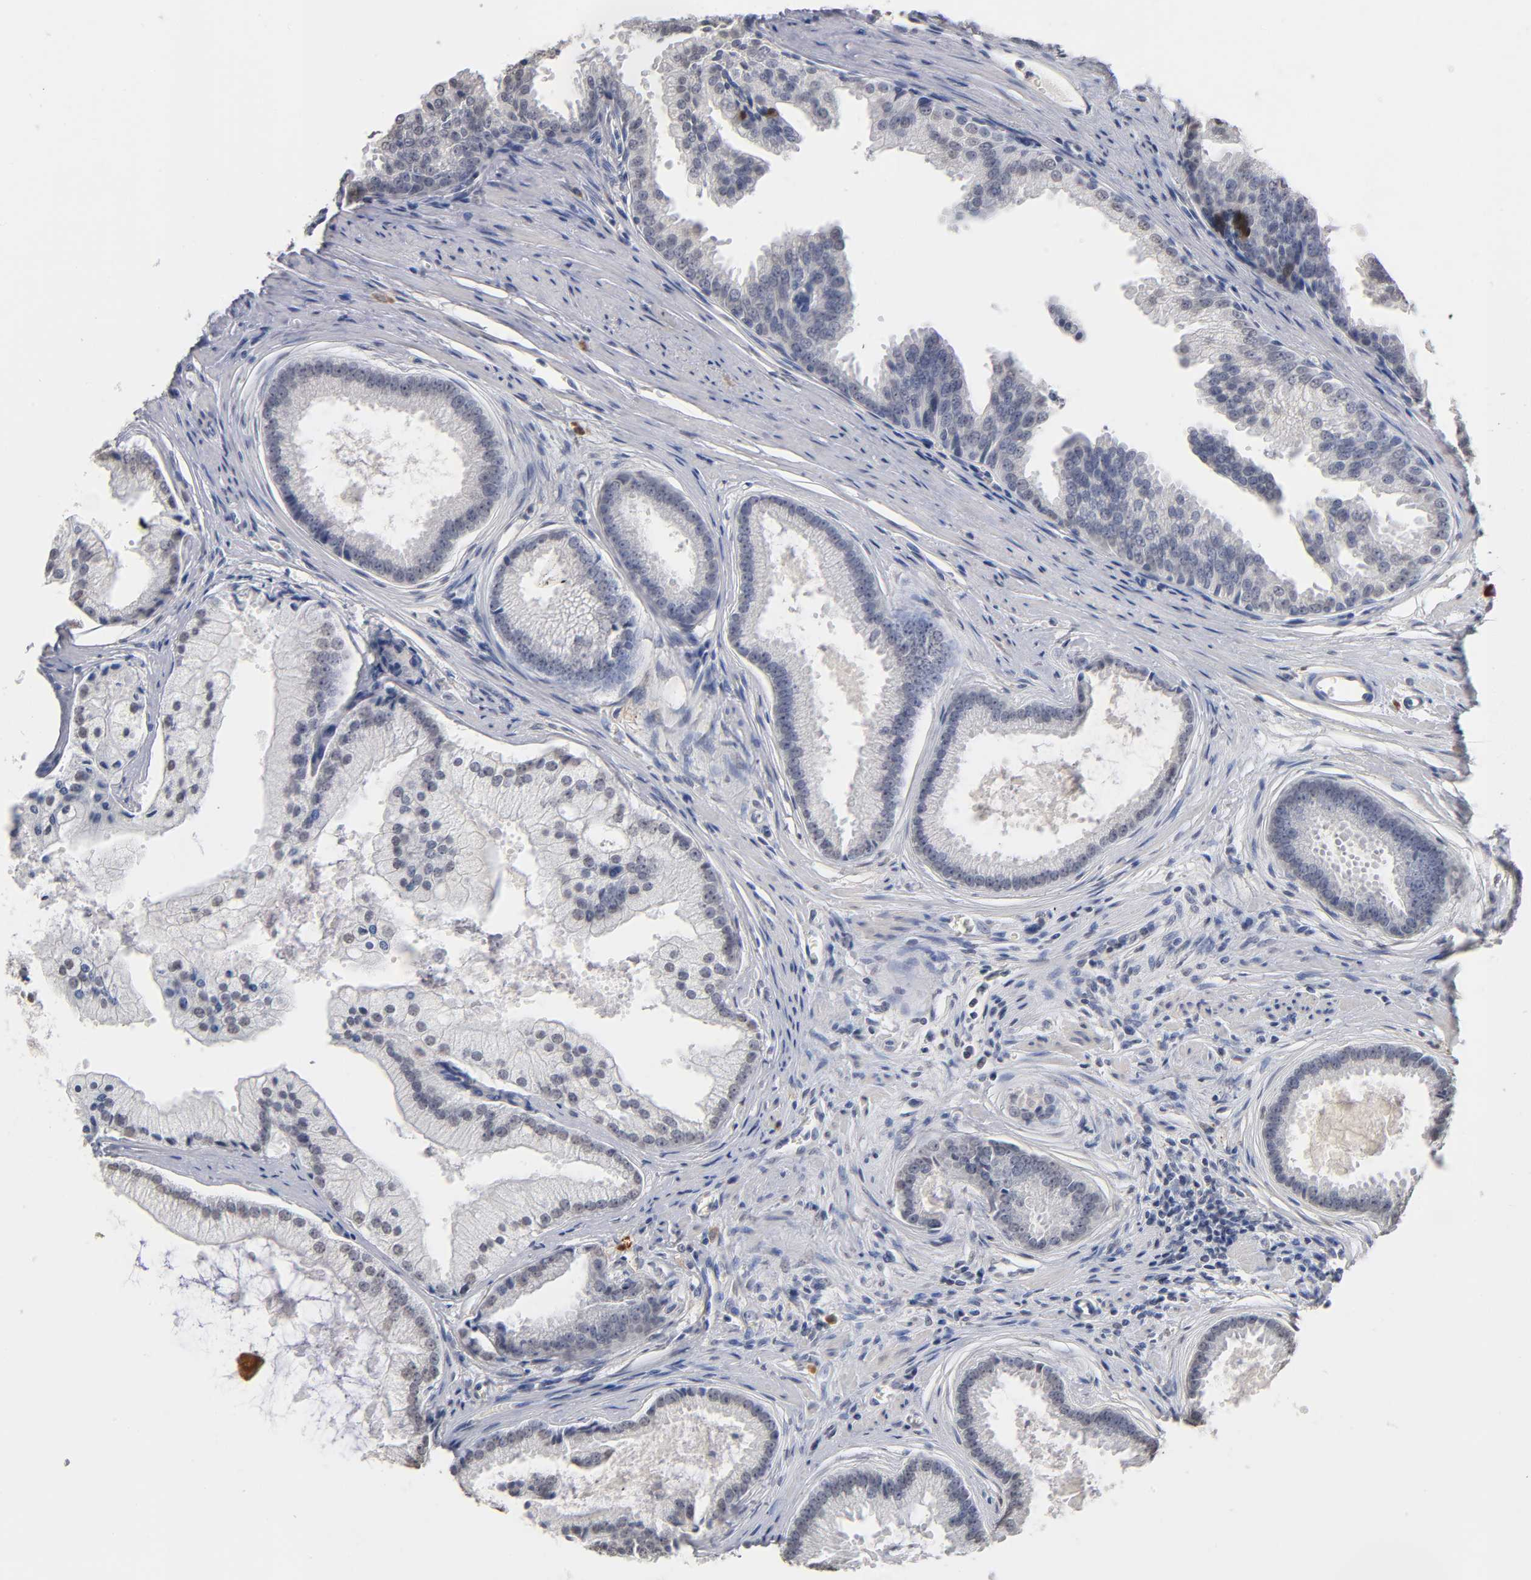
{"staining": {"intensity": "weak", "quantity": "<25%", "location": "nuclear"}, "tissue": "prostate cancer", "cell_type": "Tumor cells", "image_type": "cancer", "snomed": [{"axis": "morphology", "description": "Adenocarcinoma, High grade"}, {"axis": "topography", "description": "Prostate"}], "caption": "There is no significant staining in tumor cells of adenocarcinoma (high-grade) (prostate). The staining is performed using DAB brown chromogen with nuclei counter-stained in using hematoxylin.", "gene": "CRABP2", "patient": {"sex": "male", "age": 67}}